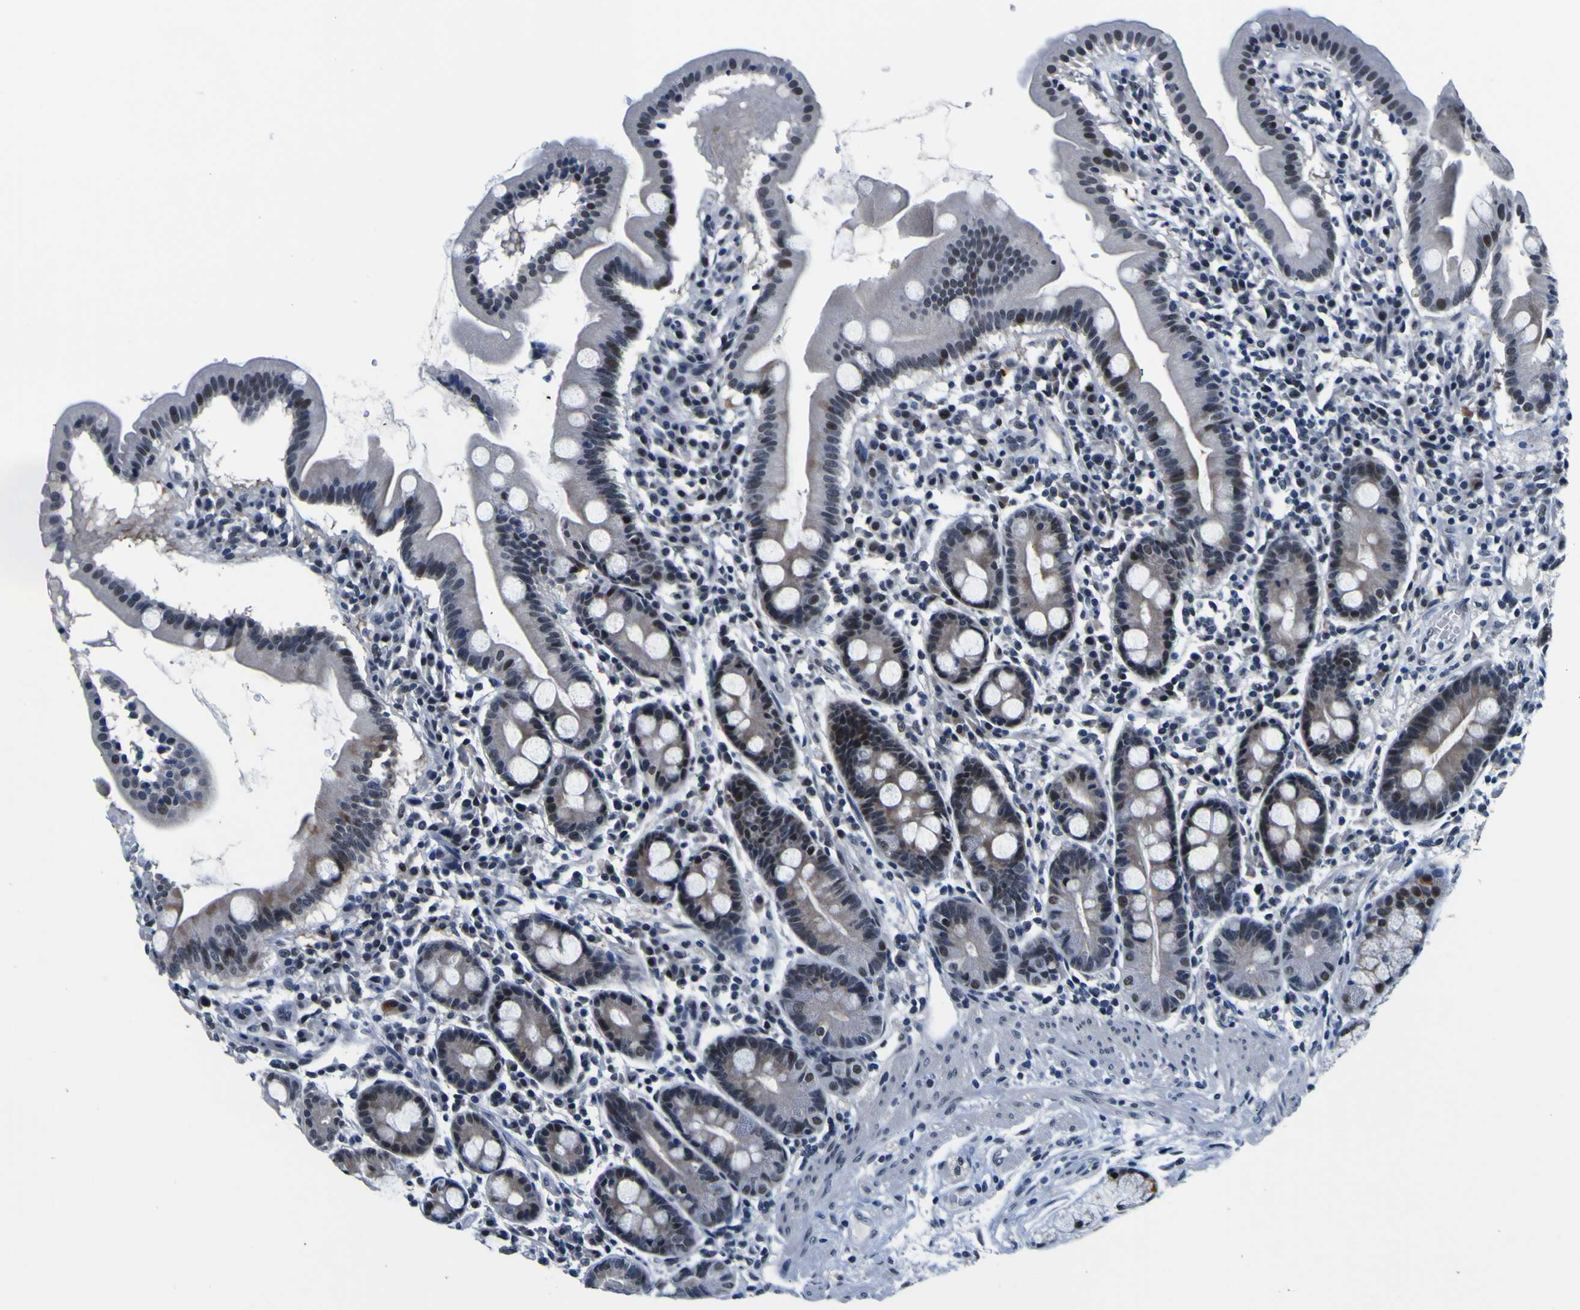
{"staining": {"intensity": "moderate", "quantity": "<25%", "location": "cytoplasmic/membranous,nuclear"}, "tissue": "duodenum", "cell_type": "Glandular cells", "image_type": "normal", "snomed": [{"axis": "morphology", "description": "Normal tissue, NOS"}, {"axis": "topography", "description": "Duodenum"}], "caption": "About <25% of glandular cells in benign human duodenum exhibit moderate cytoplasmic/membranous,nuclear protein positivity as visualized by brown immunohistochemical staining.", "gene": "CUL4B", "patient": {"sex": "male", "age": 50}}